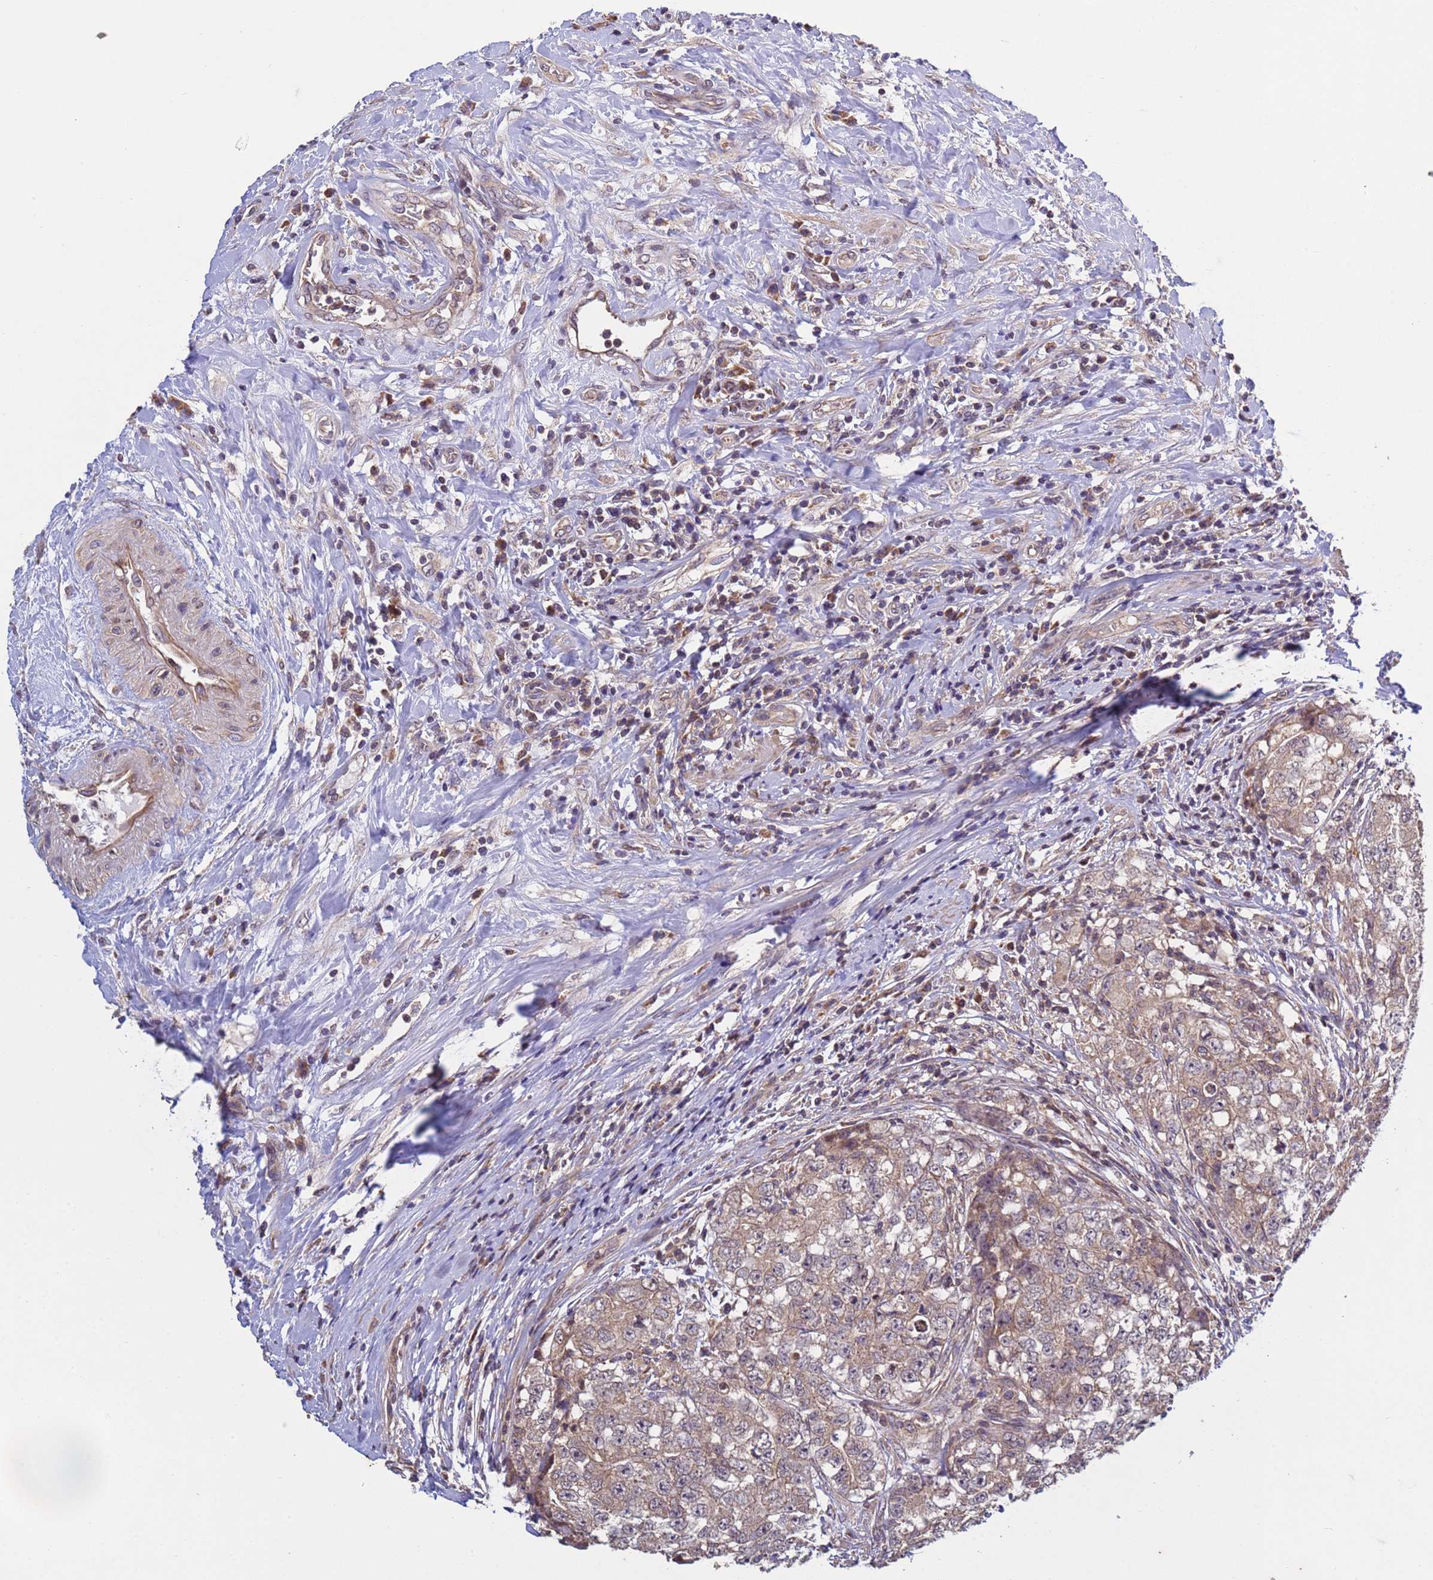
{"staining": {"intensity": "weak", "quantity": ">75%", "location": "cytoplasmic/membranous"}, "tissue": "testis cancer", "cell_type": "Tumor cells", "image_type": "cancer", "snomed": [{"axis": "morphology", "description": "Seminoma, NOS"}, {"axis": "morphology", "description": "Carcinoma, Embryonal, NOS"}, {"axis": "topography", "description": "Testis"}], "caption": "Testis cancer was stained to show a protein in brown. There is low levels of weak cytoplasmic/membranous positivity in about >75% of tumor cells.", "gene": "P2RX7", "patient": {"sex": "male", "age": 43}}